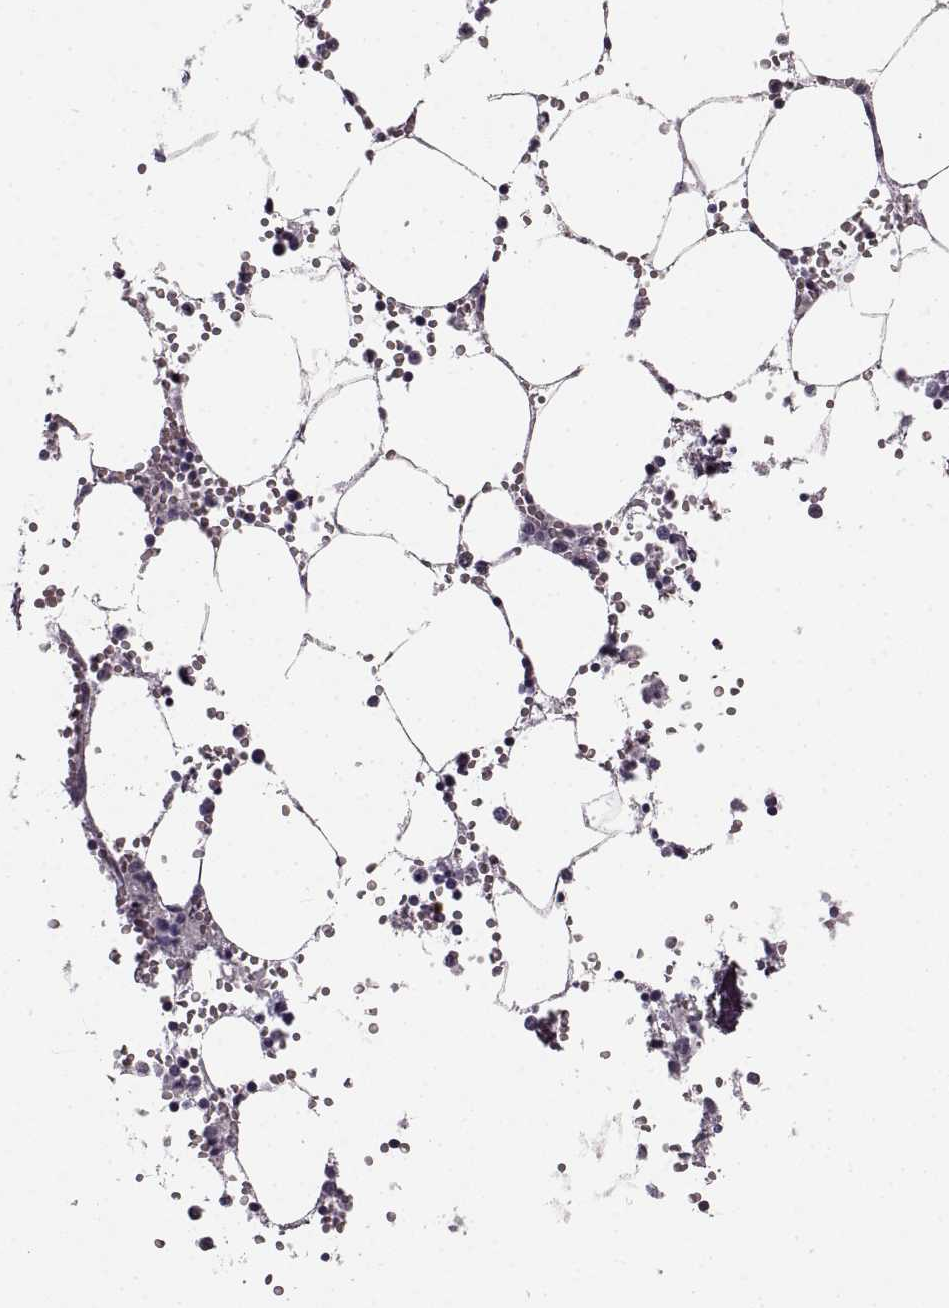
{"staining": {"intensity": "weak", "quantity": "<25%", "location": "cytoplasmic/membranous"}, "tissue": "bone marrow", "cell_type": "Hematopoietic cells", "image_type": "normal", "snomed": [{"axis": "morphology", "description": "Normal tissue, NOS"}, {"axis": "topography", "description": "Bone marrow"}], "caption": "IHC image of benign bone marrow: human bone marrow stained with DAB reveals no significant protein staining in hematopoietic cells. (DAB immunohistochemistry (IHC) with hematoxylin counter stain).", "gene": "CNTN1", "patient": {"sex": "male", "age": 54}}